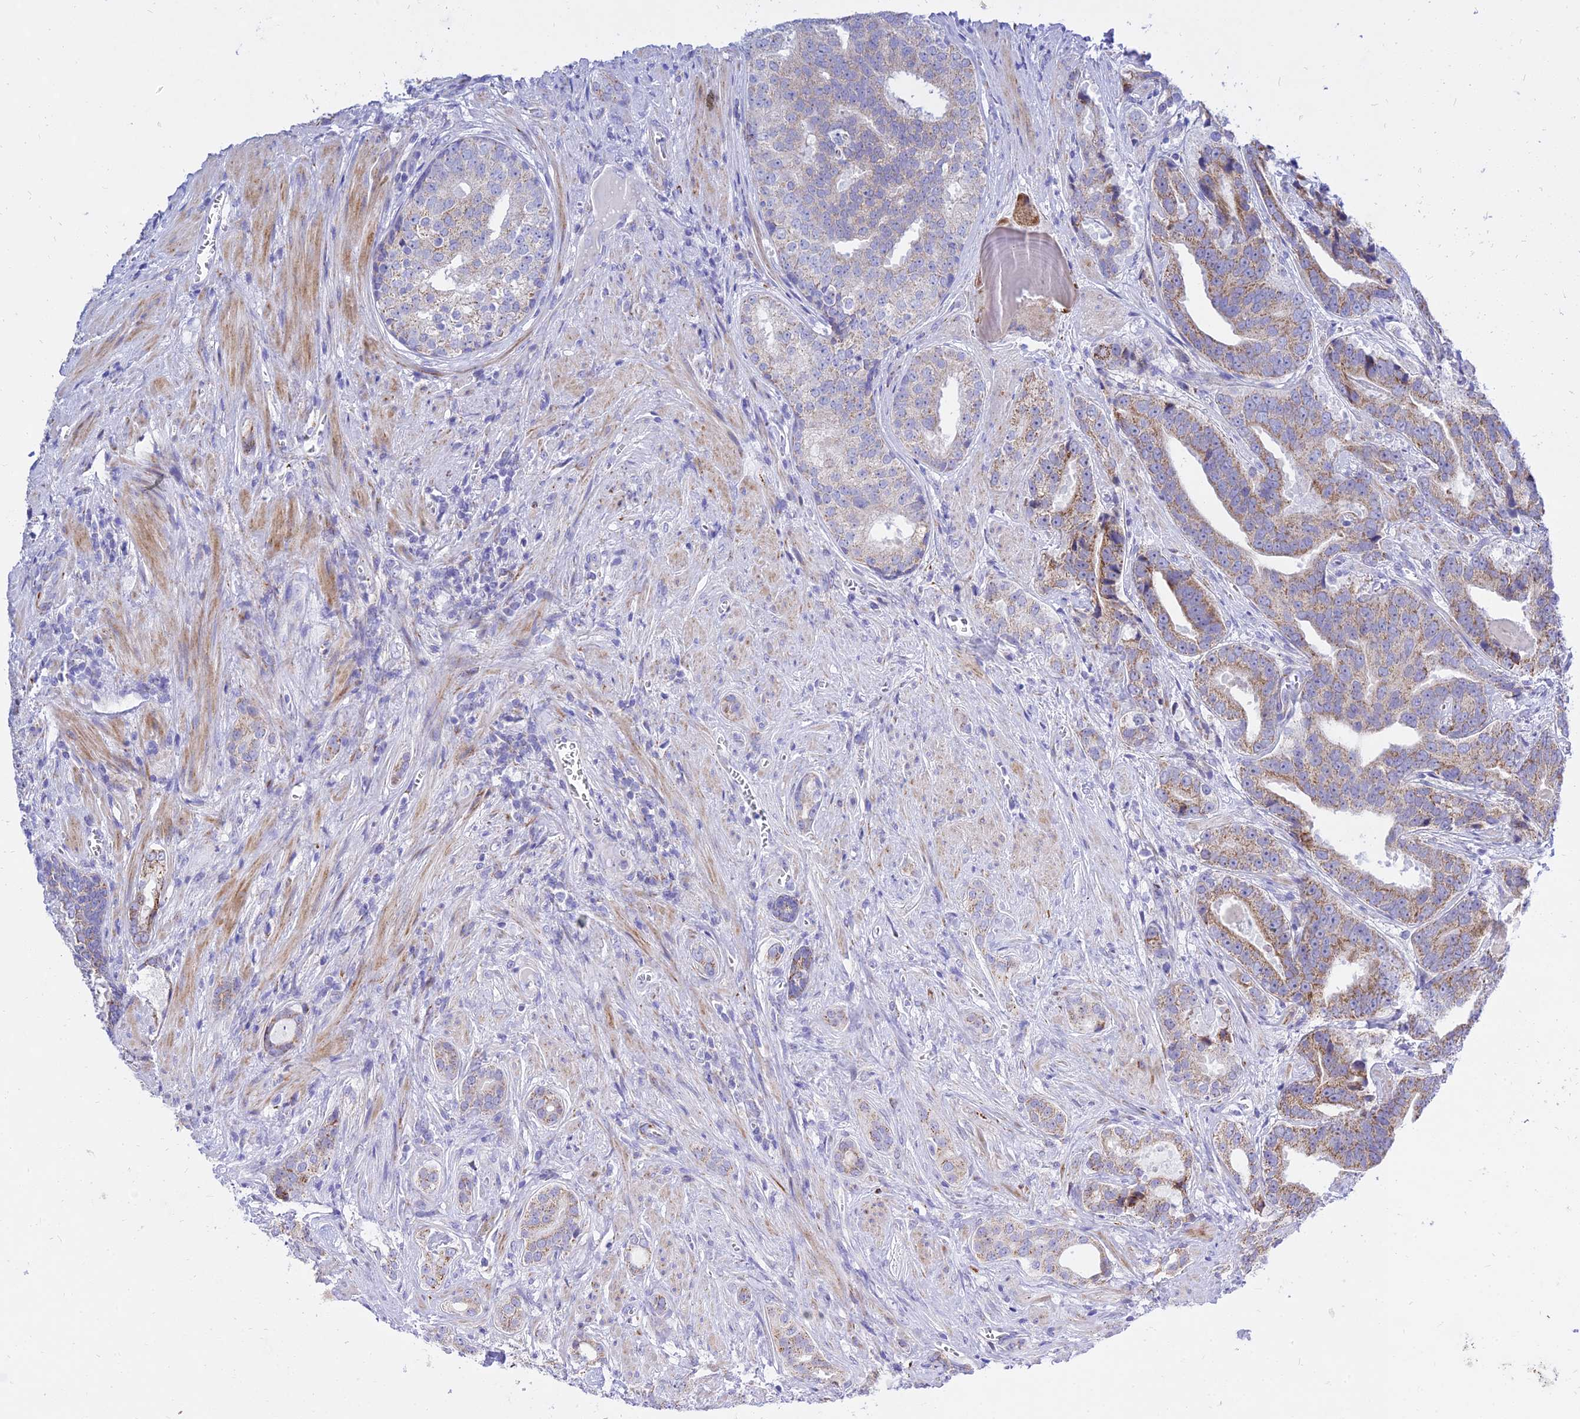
{"staining": {"intensity": "moderate", "quantity": "25%-75%", "location": "cytoplasmic/membranous"}, "tissue": "prostate cancer", "cell_type": "Tumor cells", "image_type": "cancer", "snomed": [{"axis": "morphology", "description": "Adenocarcinoma, High grade"}, {"axis": "topography", "description": "Prostate"}], "caption": "Human high-grade adenocarcinoma (prostate) stained with a protein marker shows moderate staining in tumor cells.", "gene": "PKN3", "patient": {"sex": "male", "age": 55}}